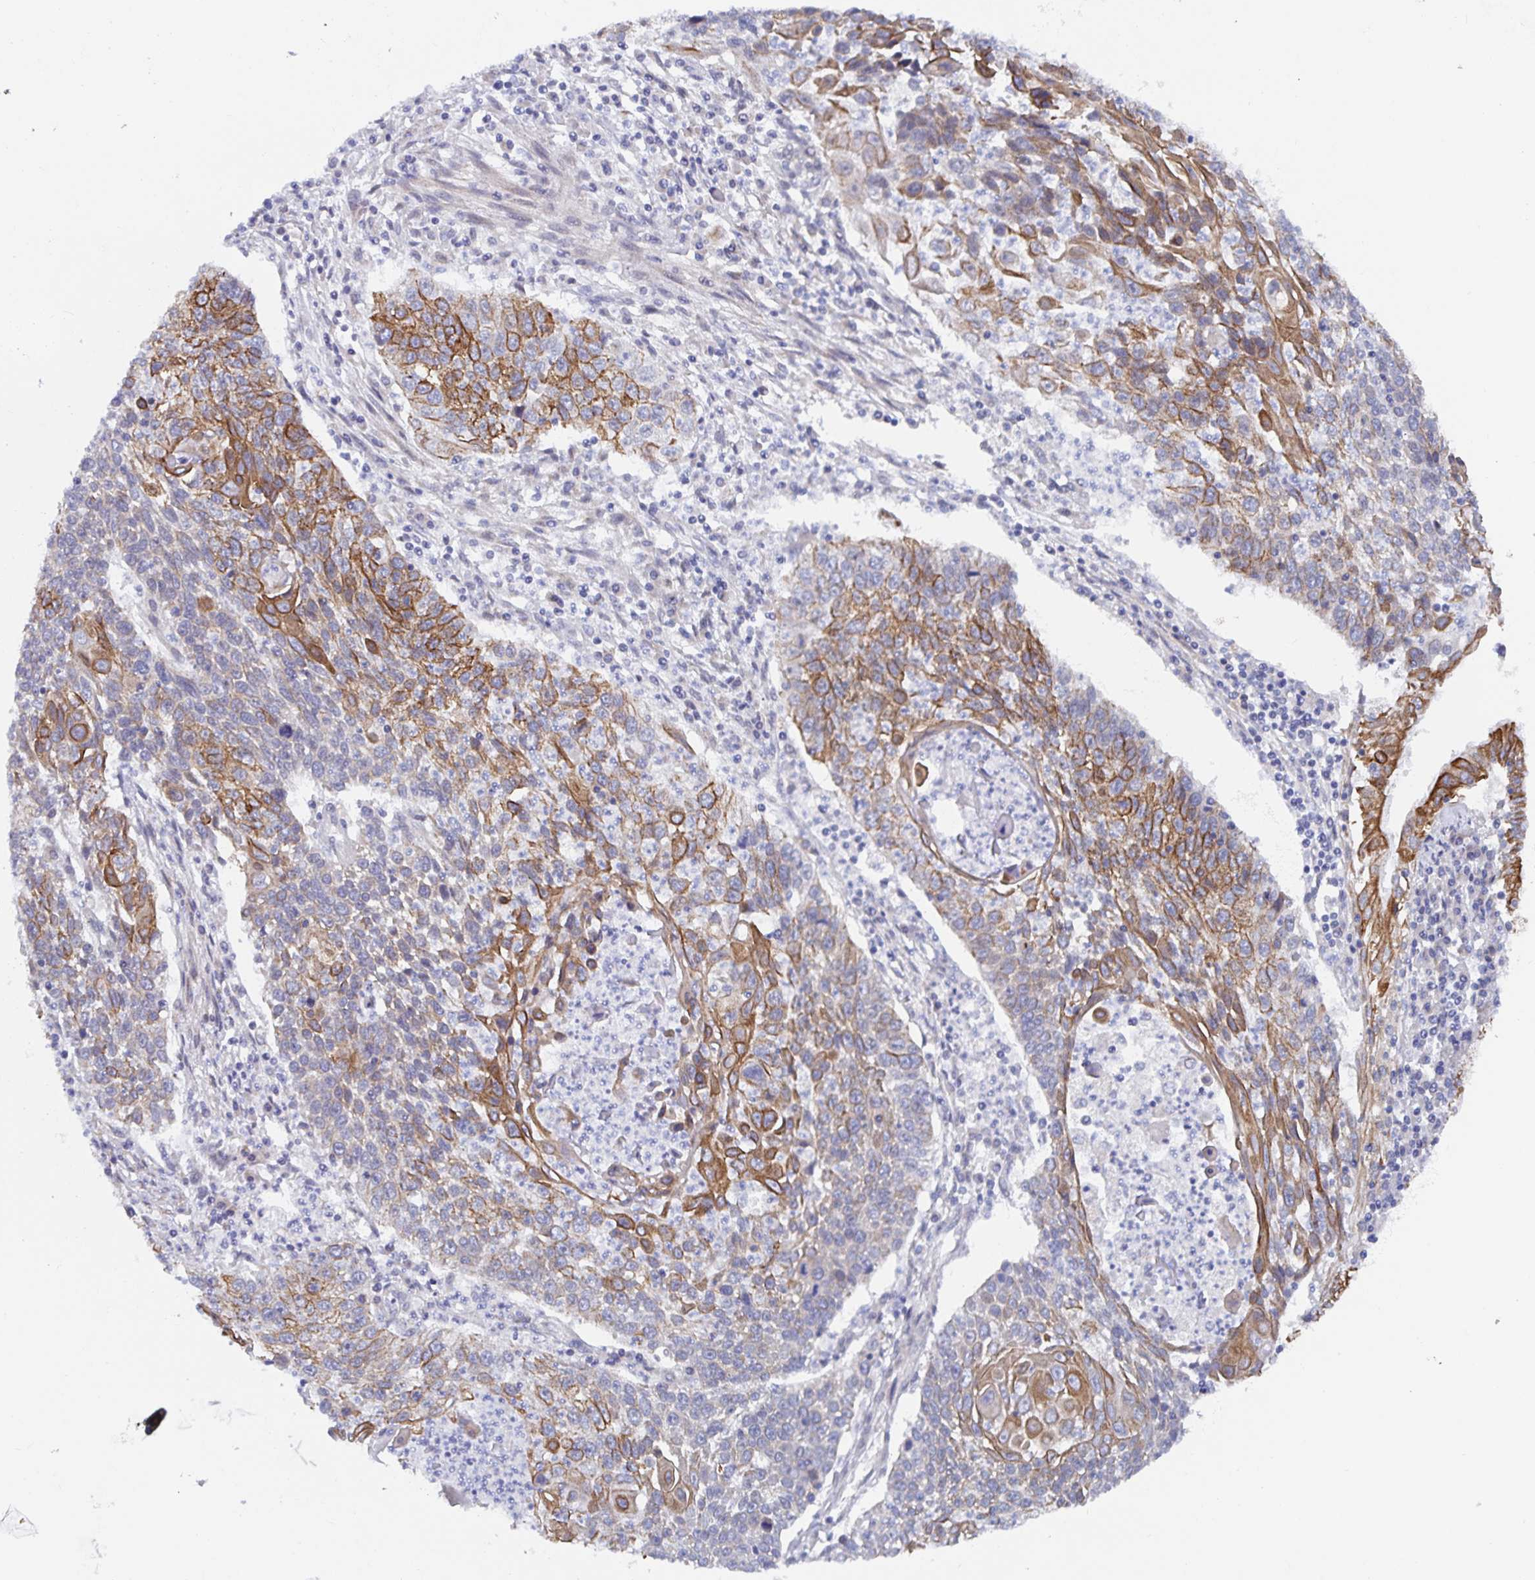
{"staining": {"intensity": "moderate", "quantity": "<25%", "location": "cytoplasmic/membranous"}, "tissue": "lung cancer", "cell_type": "Tumor cells", "image_type": "cancer", "snomed": [{"axis": "morphology", "description": "Squamous cell carcinoma, NOS"}, {"axis": "morphology", "description": "Squamous cell carcinoma, metastatic, NOS"}, {"axis": "topography", "description": "Lung"}, {"axis": "topography", "description": "Pleura, NOS"}], "caption": "A brown stain labels moderate cytoplasmic/membranous expression of a protein in metastatic squamous cell carcinoma (lung) tumor cells.", "gene": "ZIK1", "patient": {"sex": "male", "age": 72}}